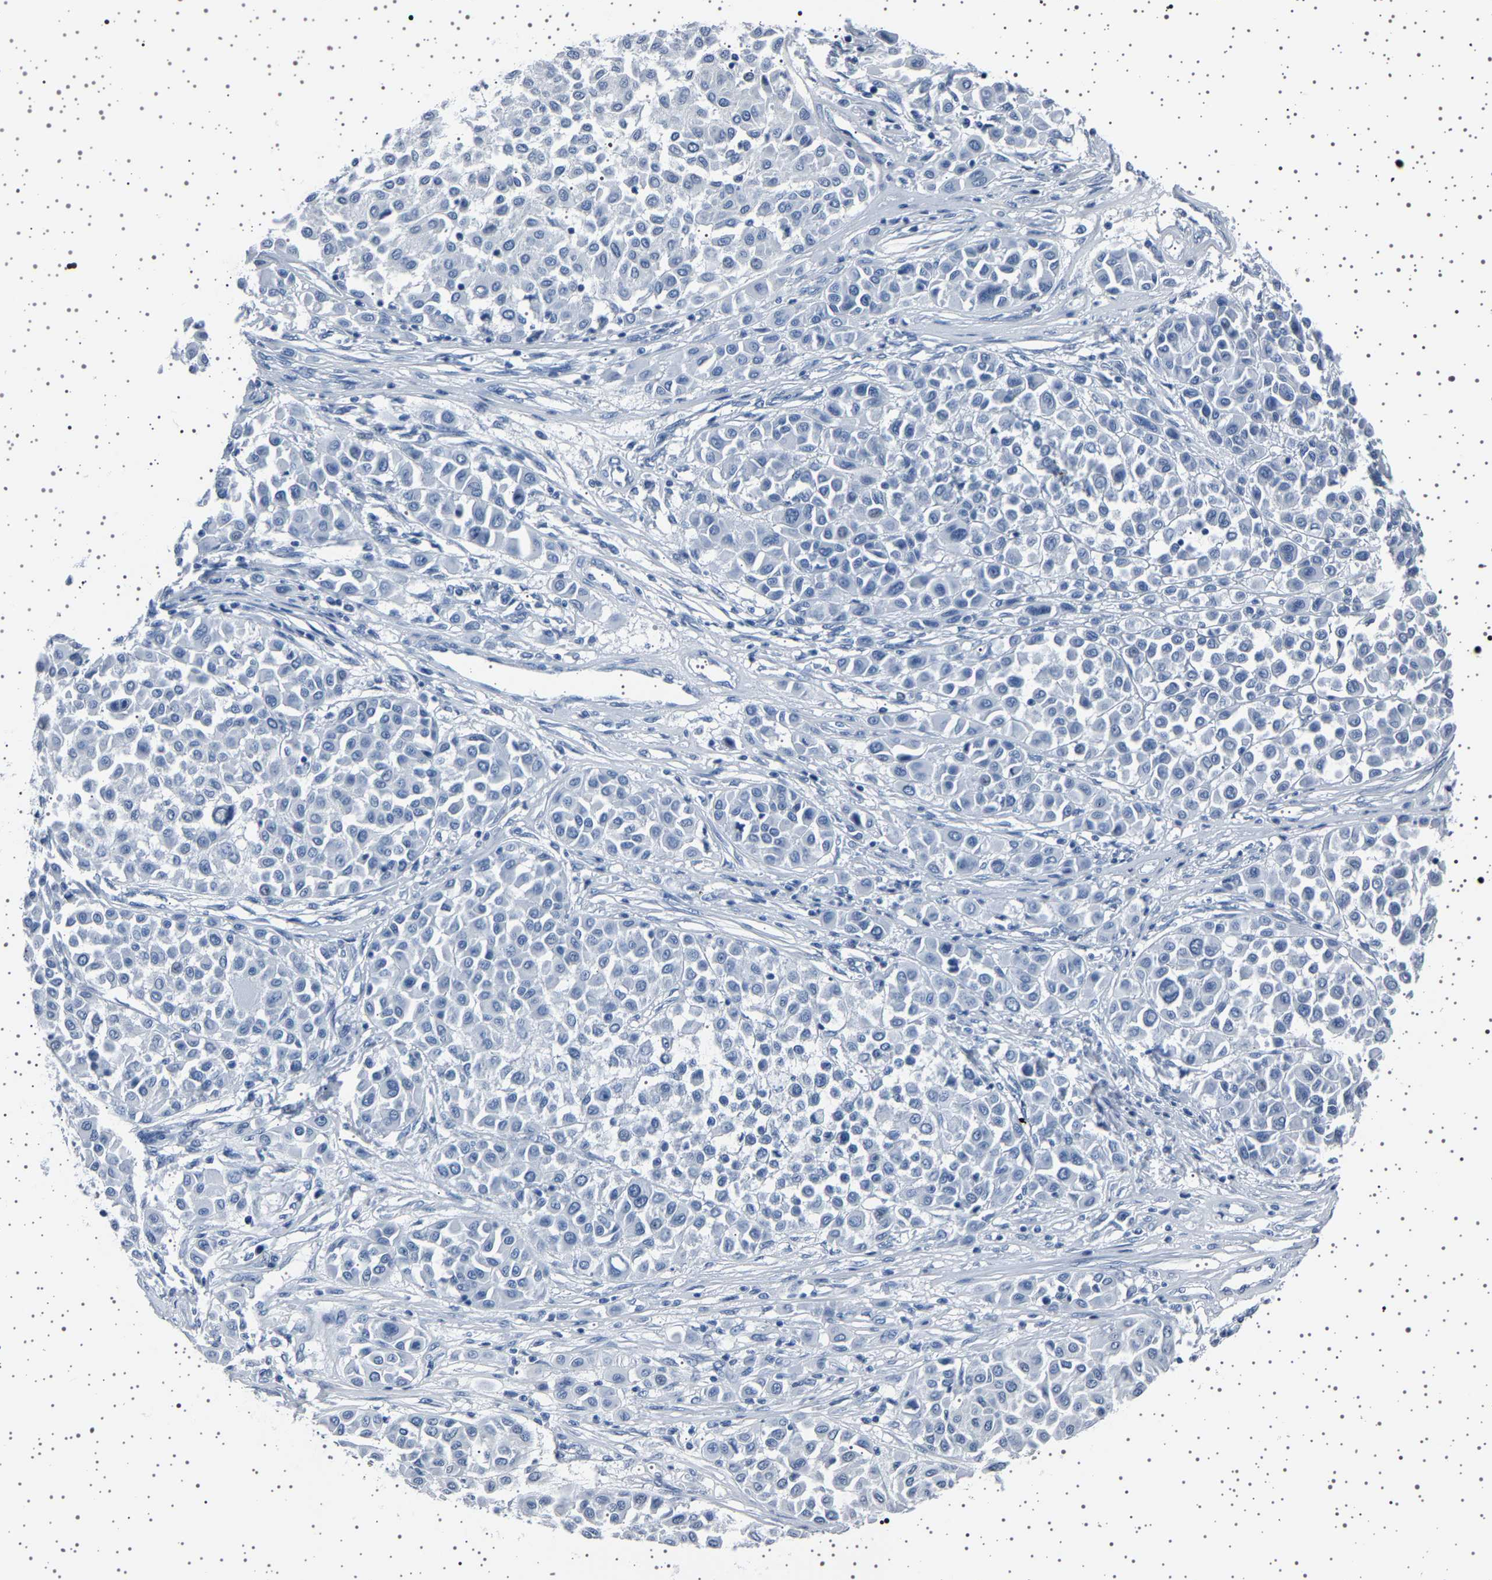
{"staining": {"intensity": "negative", "quantity": "none", "location": "none"}, "tissue": "melanoma", "cell_type": "Tumor cells", "image_type": "cancer", "snomed": [{"axis": "morphology", "description": "Malignant melanoma, Metastatic site"}, {"axis": "topography", "description": "Soft tissue"}], "caption": "This is a histopathology image of immunohistochemistry (IHC) staining of melanoma, which shows no positivity in tumor cells.", "gene": "TFF3", "patient": {"sex": "male", "age": 41}}